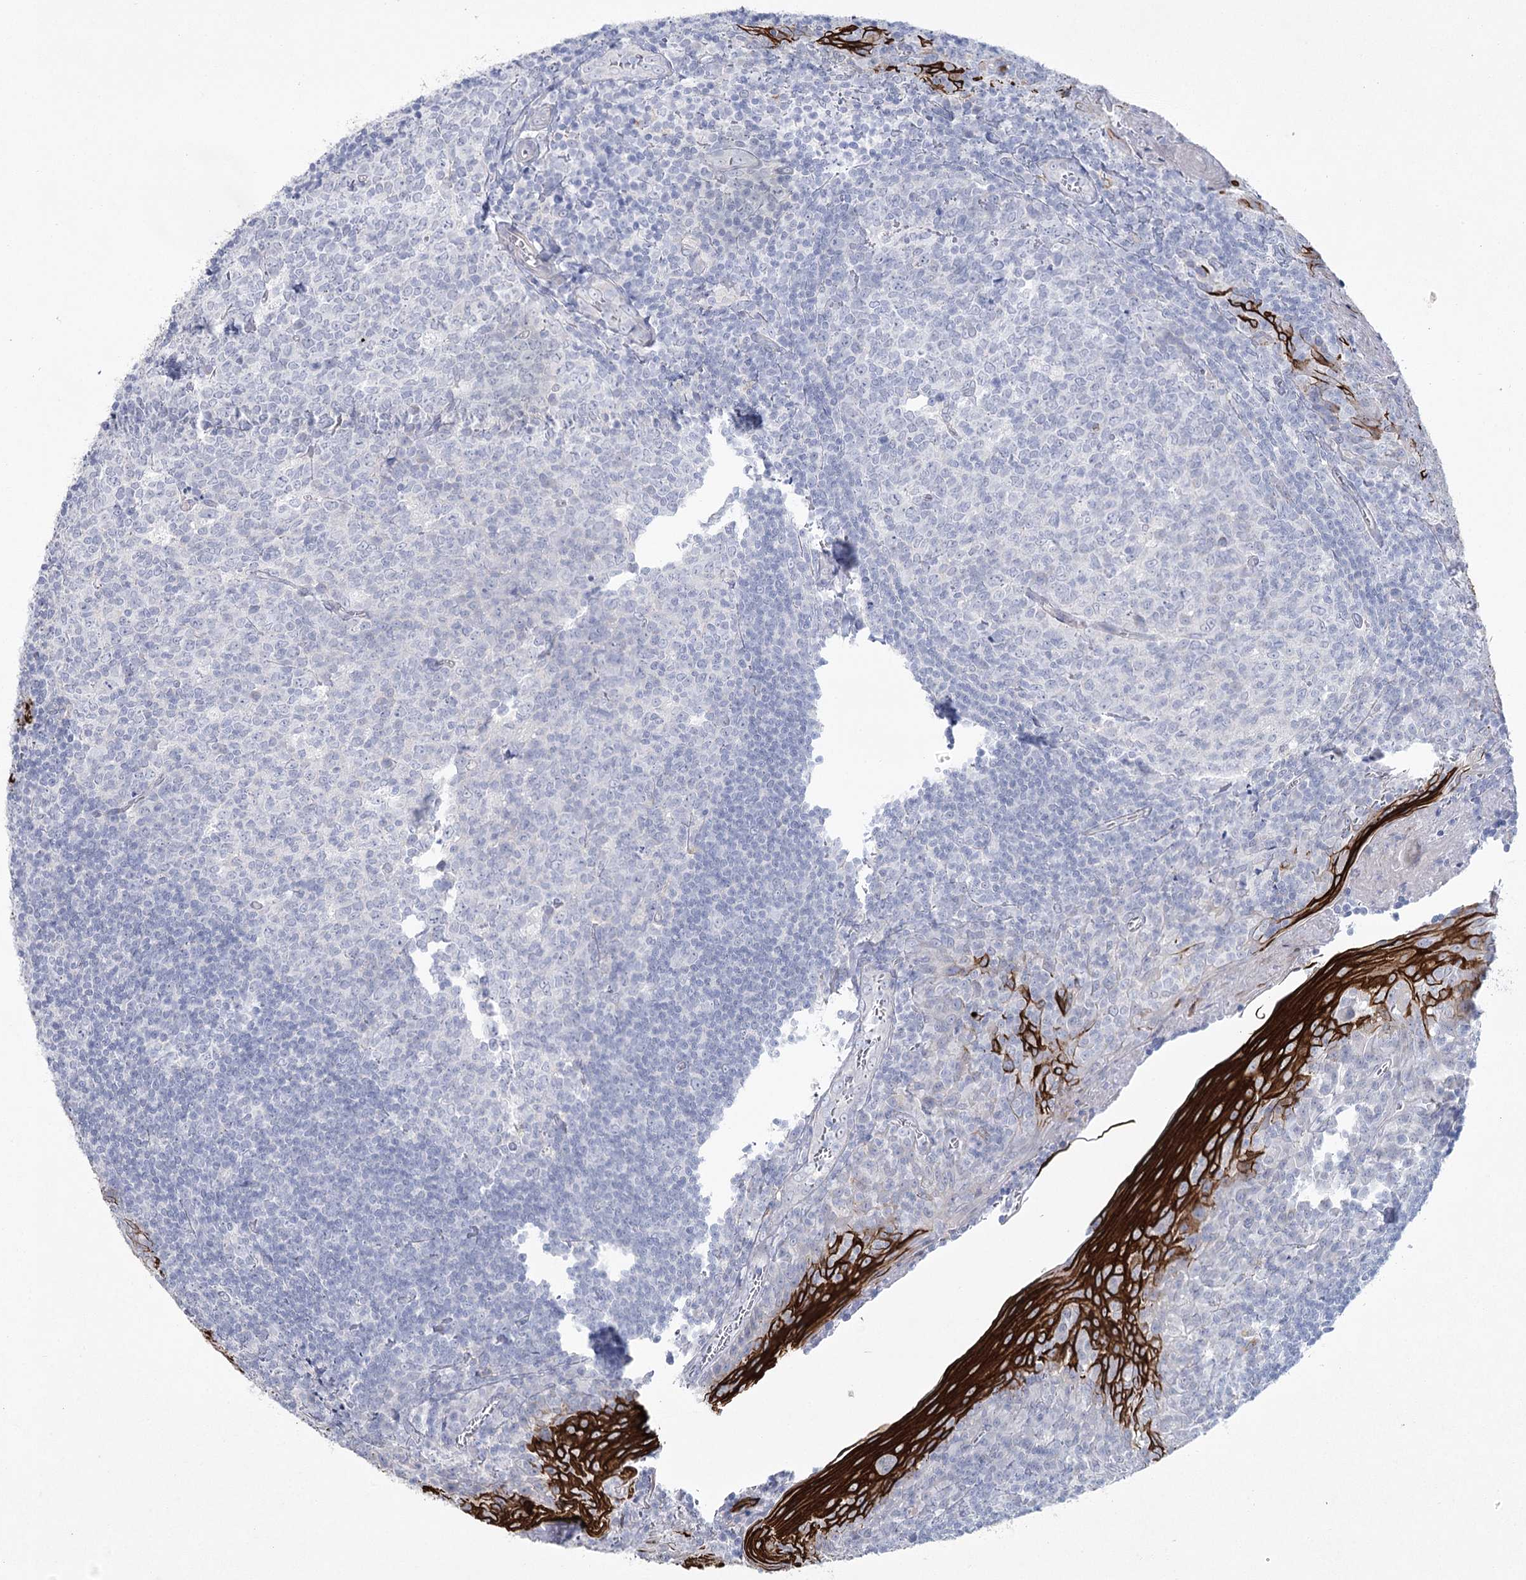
{"staining": {"intensity": "negative", "quantity": "none", "location": "none"}, "tissue": "tonsil", "cell_type": "Germinal center cells", "image_type": "normal", "snomed": [{"axis": "morphology", "description": "Normal tissue, NOS"}, {"axis": "topography", "description": "Tonsil"}], "caption": "Micrograph shows no significant protein positivity in germinal center cells of normal tonsil. (DAB (3,3'-diaminobenzidine) immunohistochemistry (IHC) visualized using brightfield microscopy, high magnification).", "gene": "CCDC88A", "patient": {"sex": "male", "age": 27}}